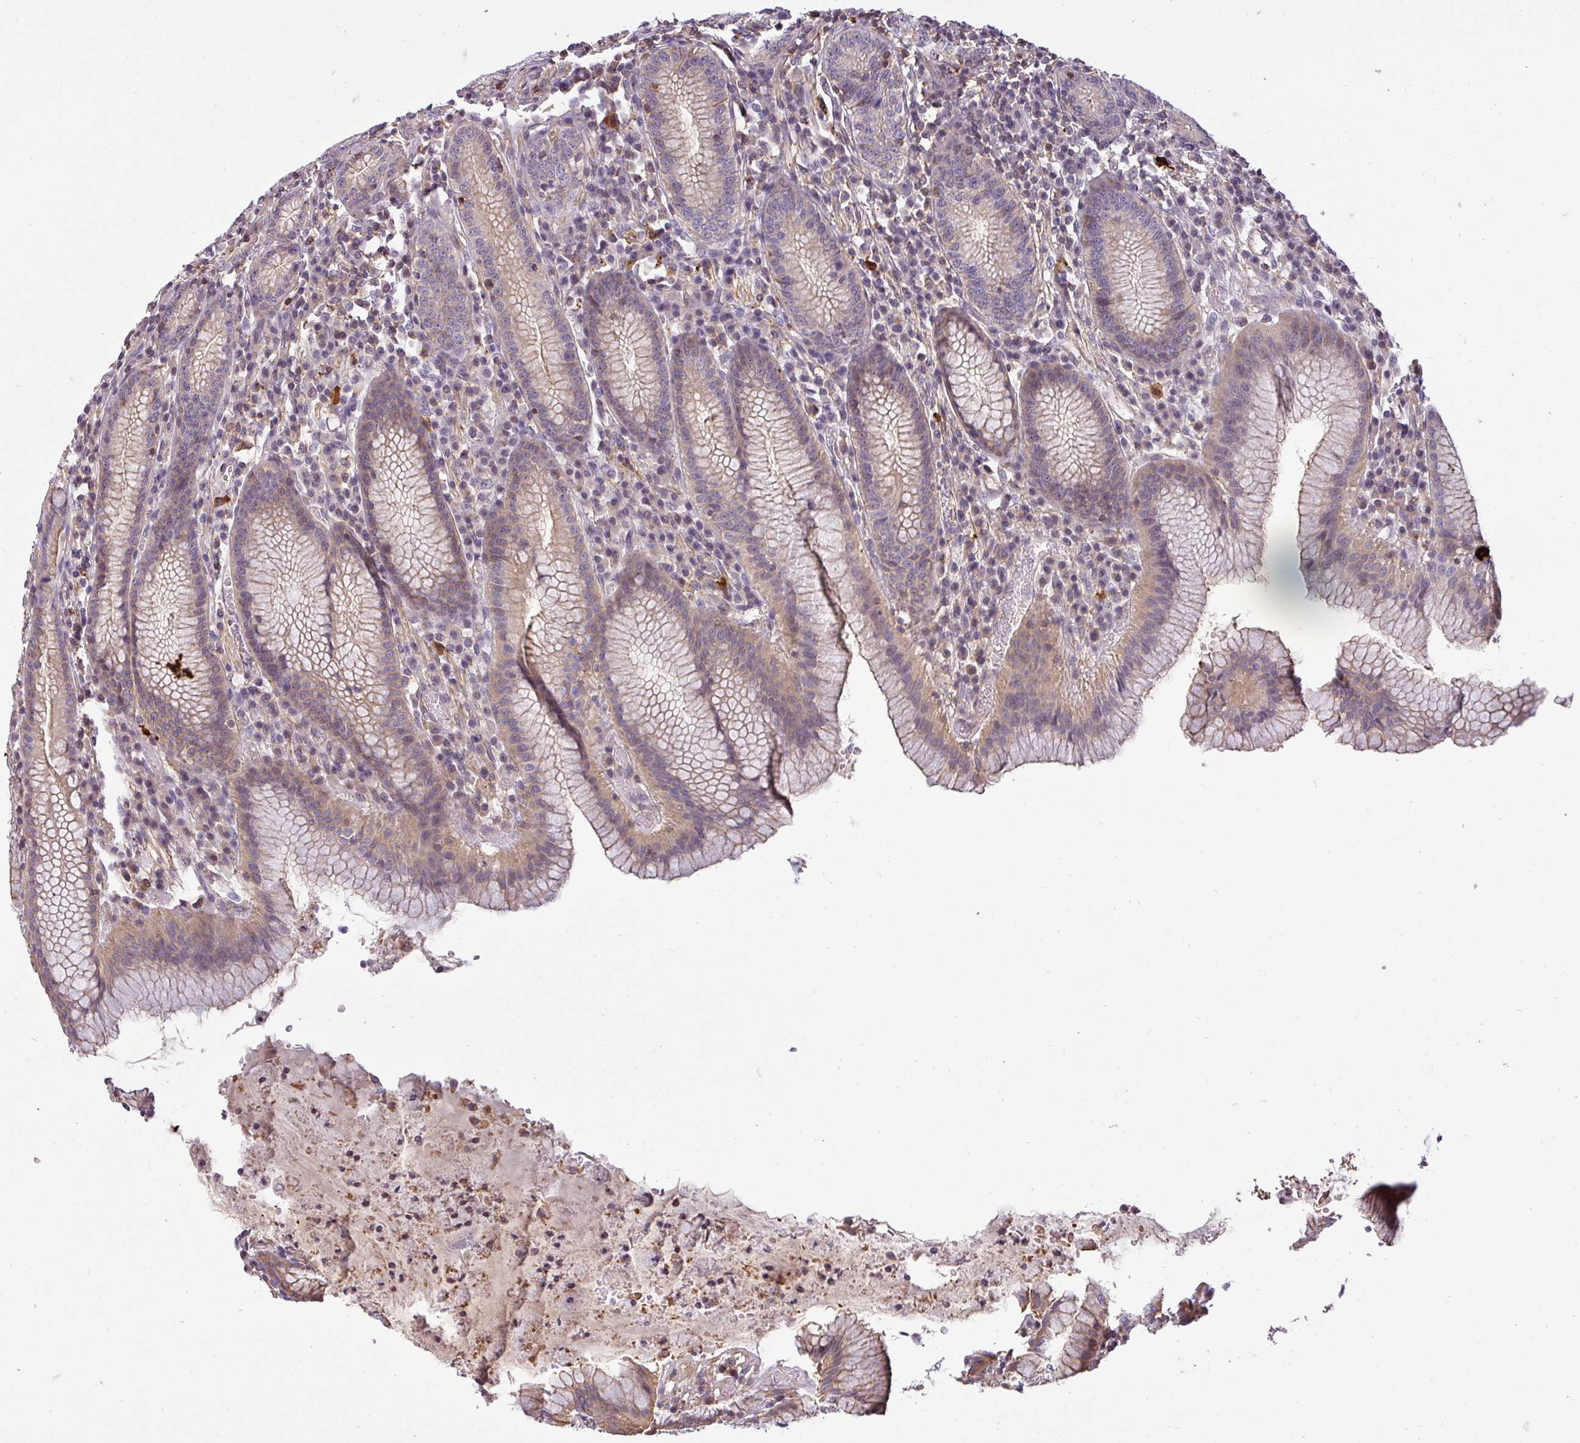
{"staining": {"intensity": "moderate", "quantity": "25%-75%", "location": "cytoplasmic/membranous"}, "tissue": "stomach", "cell_type": "Glandular cells", "image_type": "normal", "snomed": [{"axis": "morphology", "description": "Normal tissue, NOS"}, {"axis": "topography", "description": "Stomach"}], "caption": "About 25%-75% of glandular cells in unremarkable stomach demonstrate moderate cytoplasmic/membranous protein staining as visualized by brown immunohistochemical staining.", "gene": "ZNF835", "patient": {"sex": "male", "age": 55}}